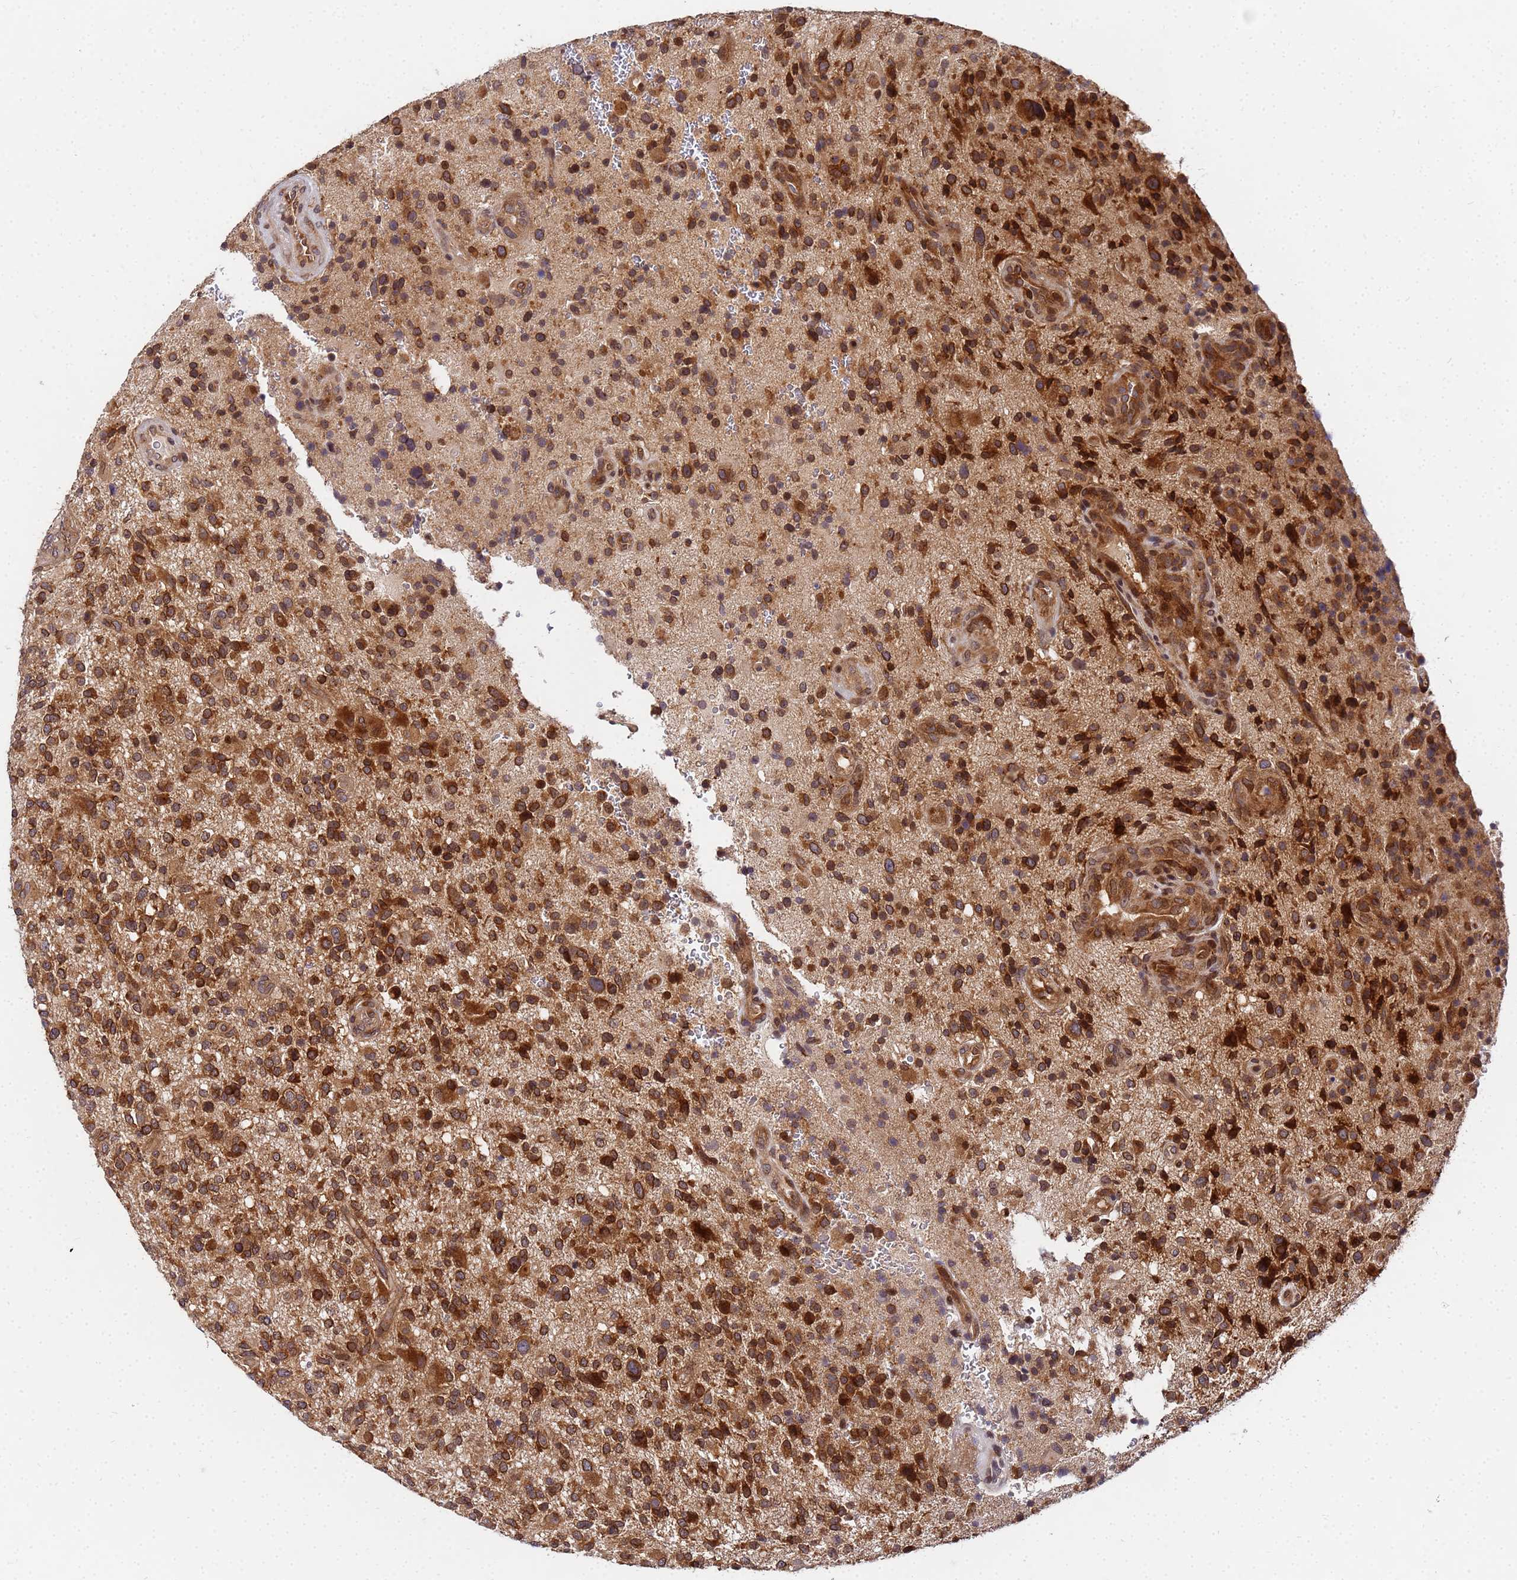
{"staining": {"intensity": "strong", "quantity": ">75%", "location": "cytoplasmic/membranous"}, "tissue": "glioma", "cell_type": "Tumor cells", "image_type": "cancer", "snomed": [{"axis": "morphology", "description": "Glioma, malignant, High grade"}, {"axis": "topography", "description": "Brain"}], "caption": "Immunohistochemical staining of glioma demonstrates high levels of strong cytoplasmic/membranous expression in approximately >75% of tumor cells.", "gene": "UNC93B1", "patient": {"sex": "male", "age": 47}}